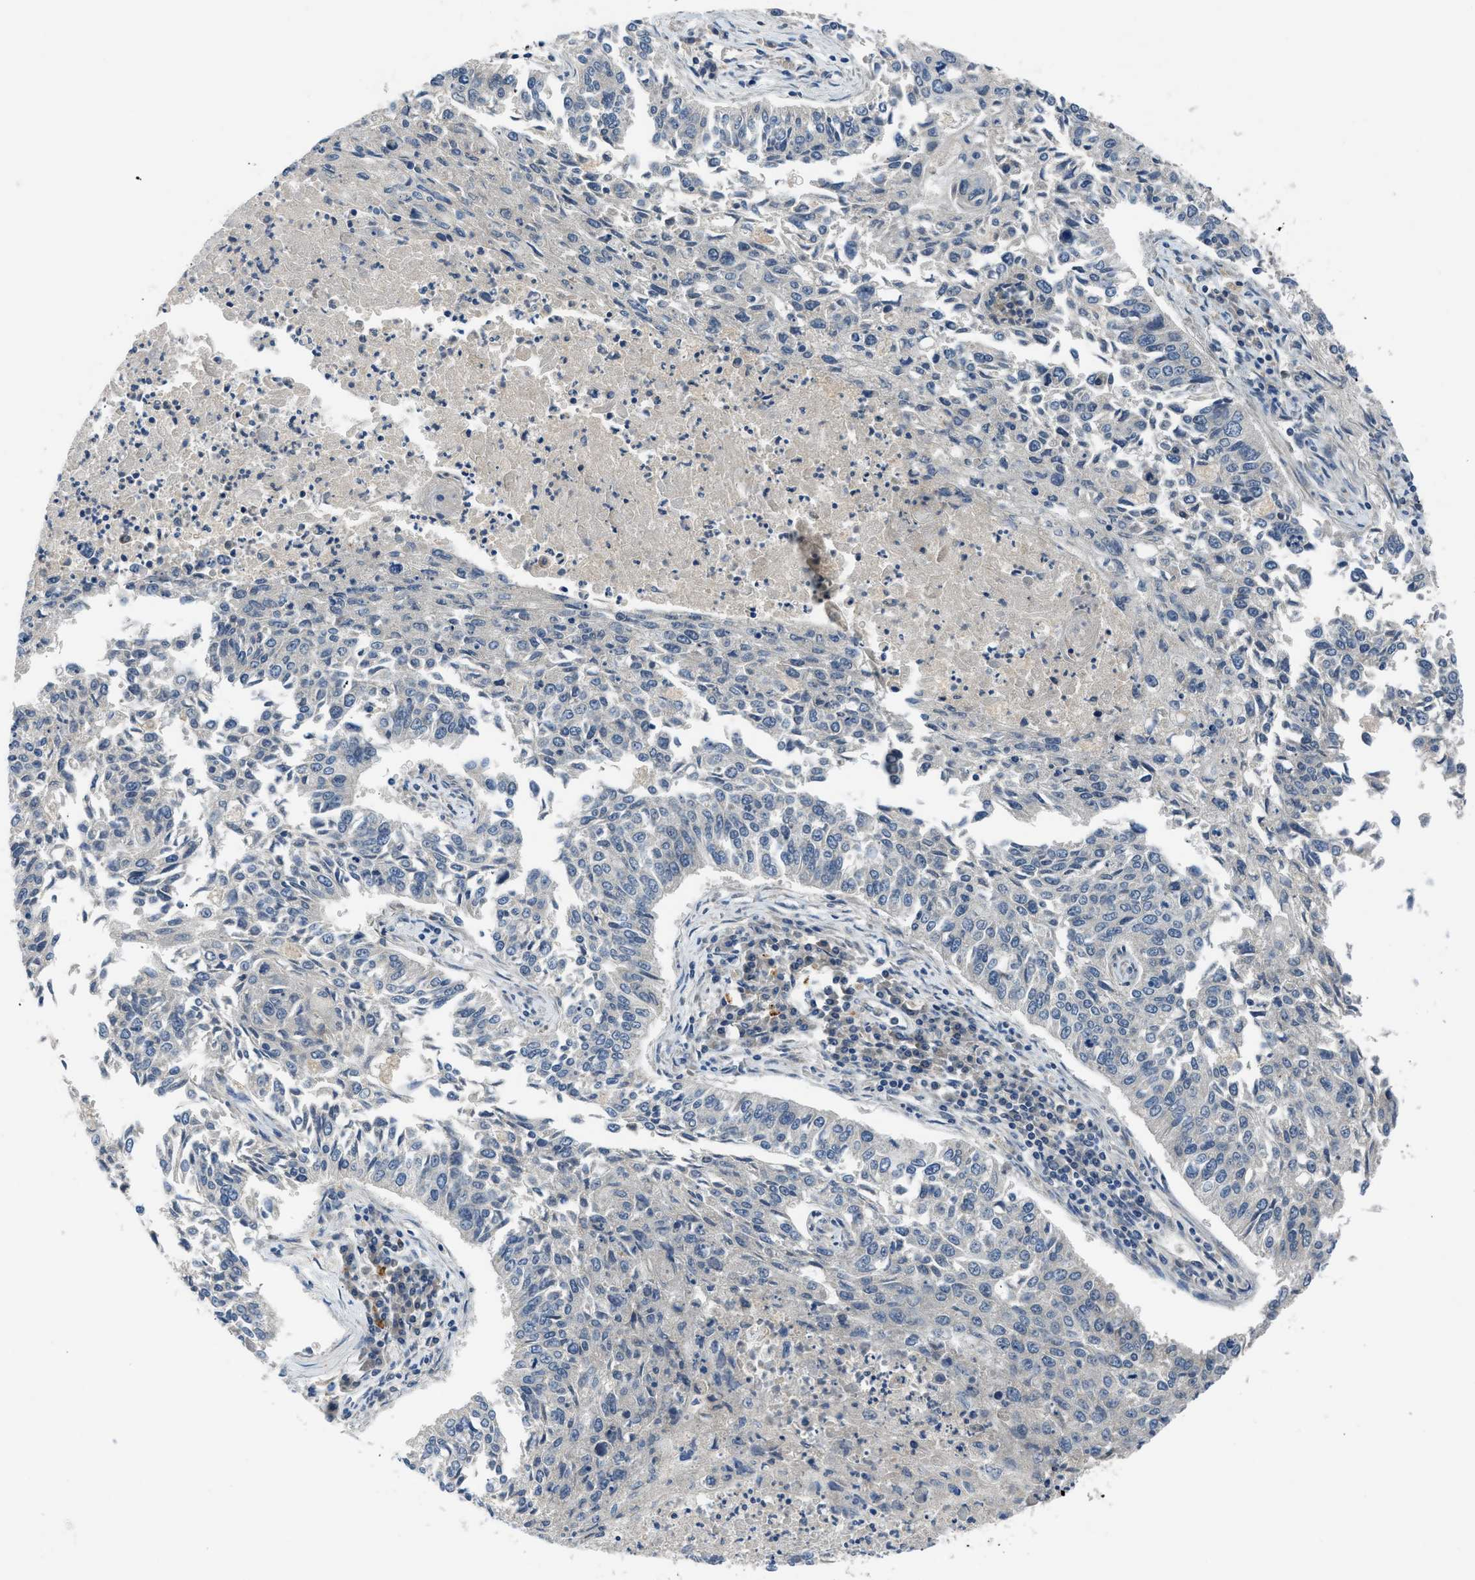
{"staining": {"intensity": "negative", "quantity": "none", "location": "none"}, "tissue": "lung cancer", "cell_type": "Tumor cells", "image_type": "cancer", "snomed": [{"axis": "morphology", "description": "Normal tissue, NOS"}, {"axis": "morphology", "description": "Squamous cell carcinoma, NOS"}, {"axis": "topography", "description": "Cartilage tissue"}, {"axis": "topography", "description": "Bronchus"}, {"axis": "topography", "description": "Lung"}], "caption": "Tumor cells show no significant protein staining in squamous cell carcinoma (lung).", "gene": "PDE7A", "patient": {"sex": "female", "age": 49}}